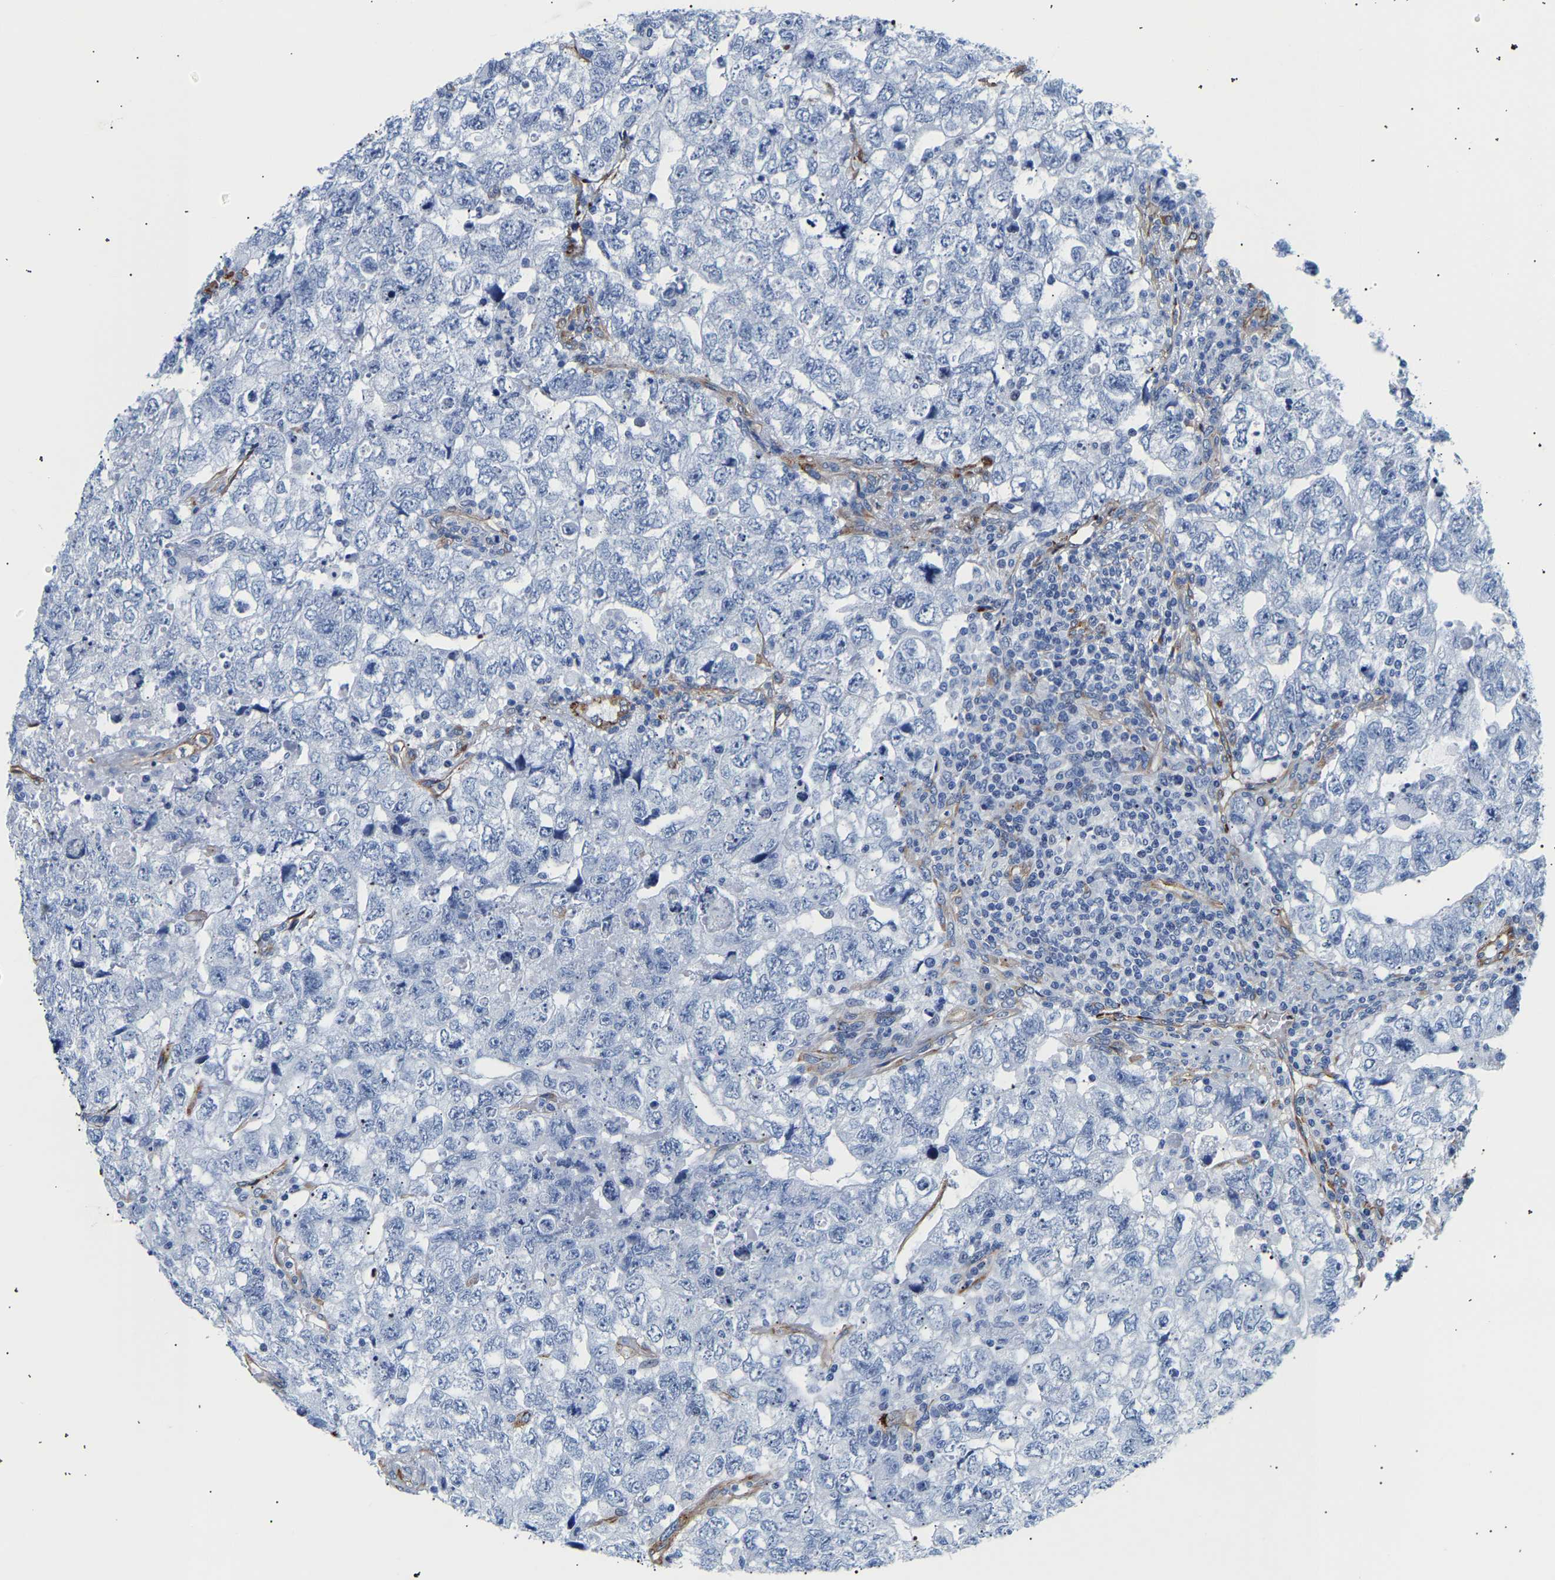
{"staining": {"intensity": "negative", "quantity": "none", "location": "none"}, "tissue": "testis cancer", "cell_type": "Tumor cells", "image_type": "cancer", "snomed": [{"axis": "morphology", "description": "Carcinoma, Embryonal, NOS"}, {"axis": "topography", "description": "Testis"}], "caption": "A high-resolution micrograph shows immunohistochemistry (IHC) staining of testis cancer (embryonal carcinoma), which exhibits no significant staining in tumor cells. (Brightfield microscopy of DAB (3,3'-diaminobenzidine) IHC at high magnification).", "gene": "IGFBP7", "patient": {"sex": "male", "age": 36}}